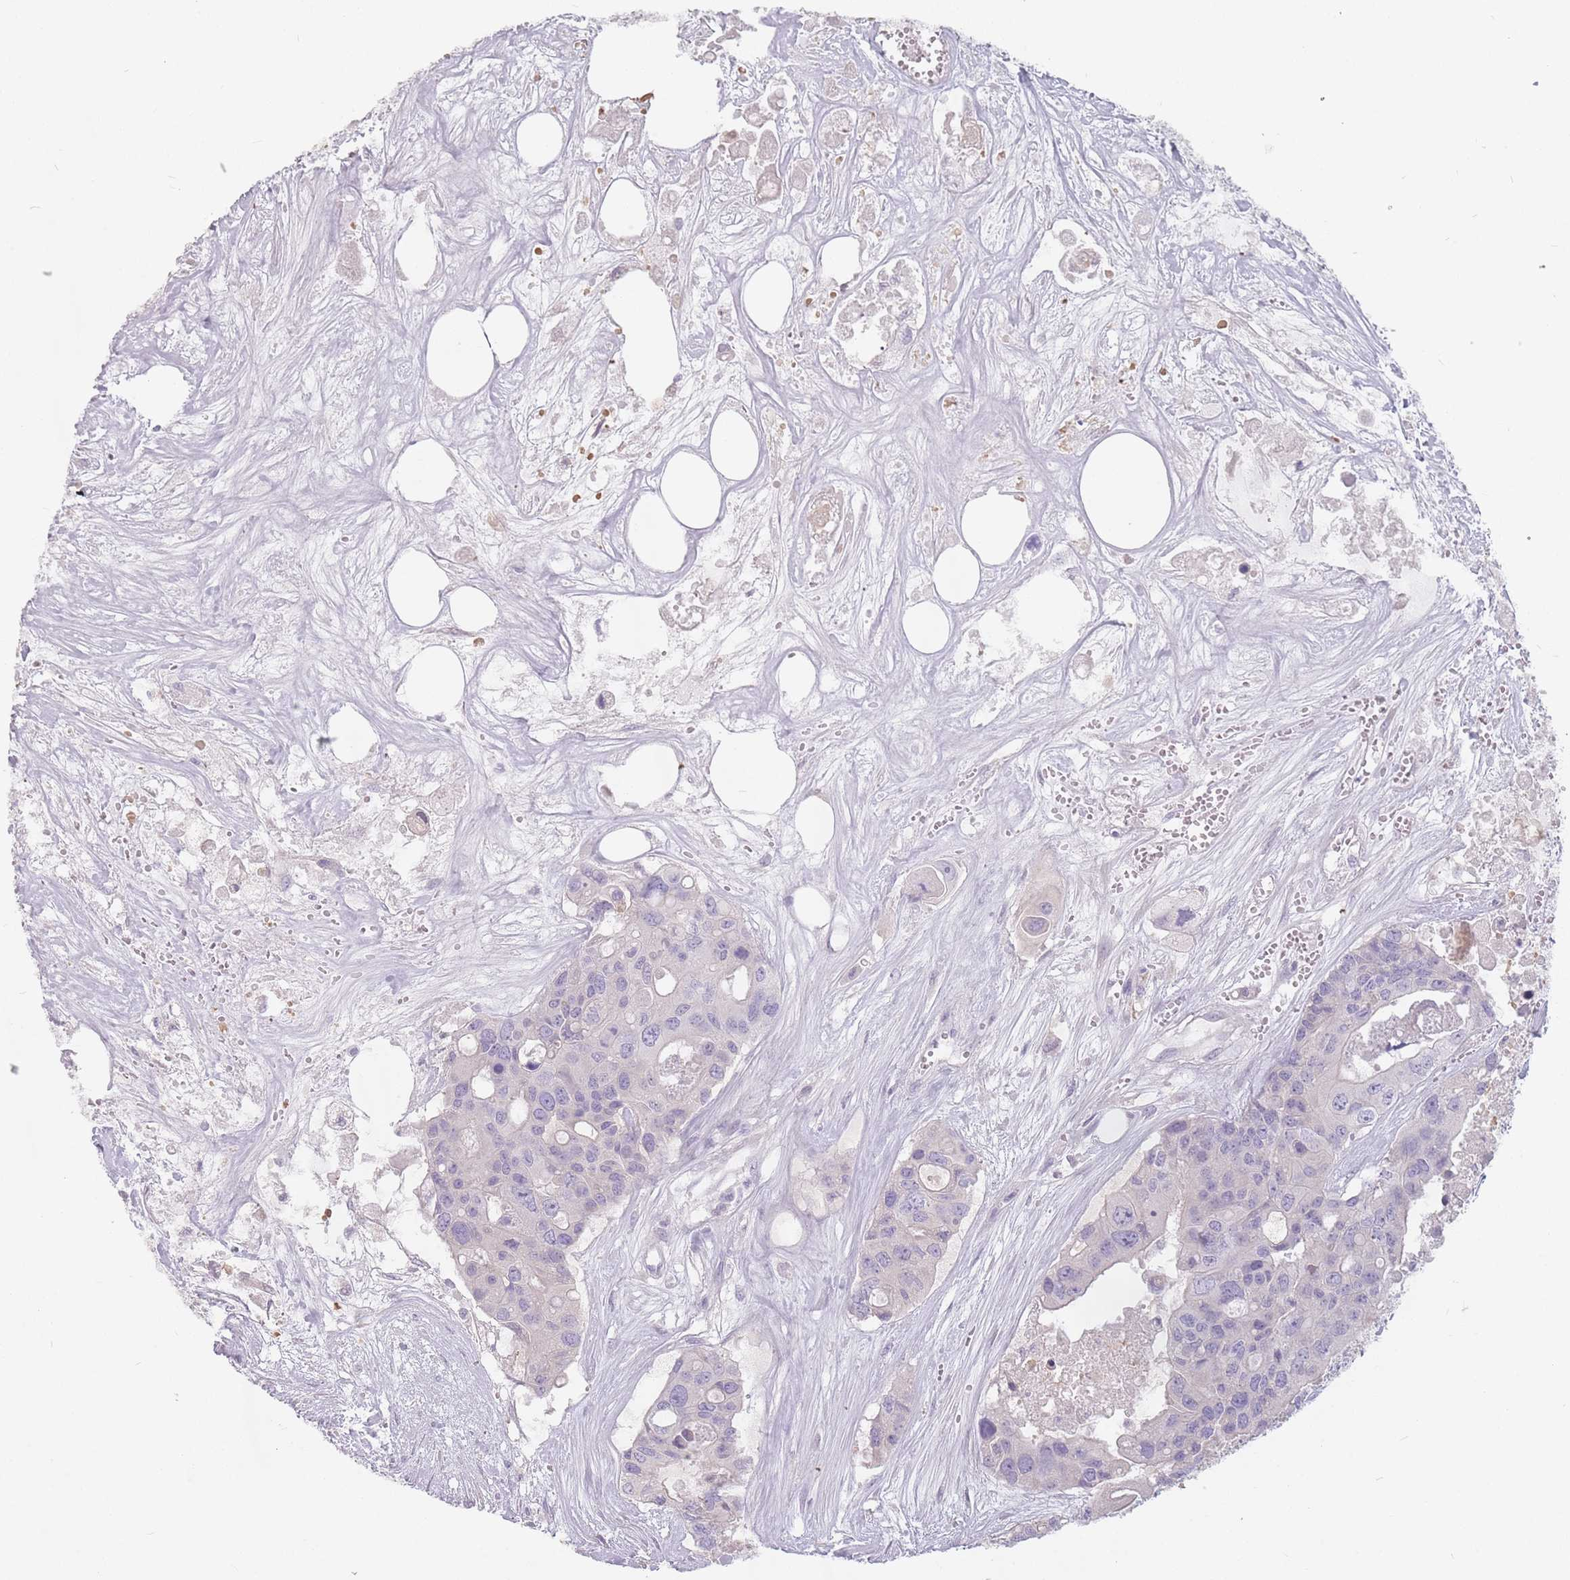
{"staining": {"intensity": "negative", "quantity": "none", "location": "none"}, "tissue": "colorectal cancer", "cell_type": "Tumor cells", "image_type": "cancer", "snomed": [{"axis": "morphology", "description": "Adenocarcinoma, NOS"}, {"axis": "topography", "description": "Colon"}], "caption": "This is an immunohistochemistry (IHC) micrograph of colorectal cancer (adenocarcinoma). There is no positivity in tumor cells.", "gene": "CEP19", "patient": {"sex": "male", "age": 77}}